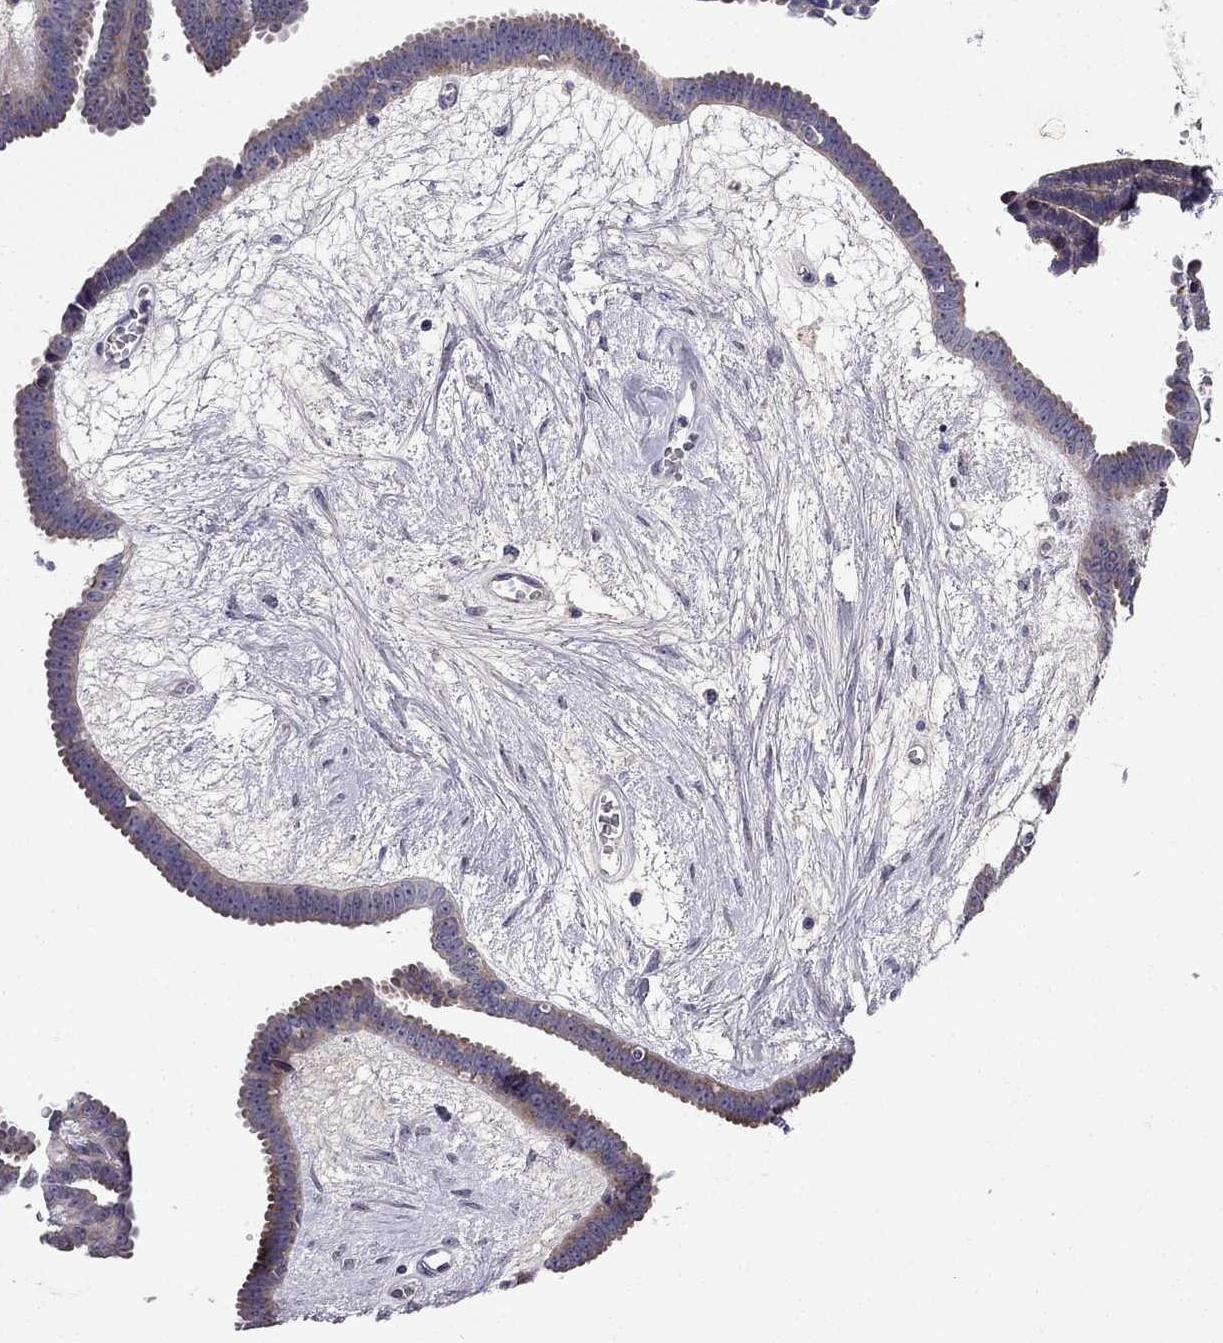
{"staining": {"intensity": "weak", "quantity": "25%-75%", "location": "cytoplasmic/membranous"}, "tissue": "ovarian cancer", "cell_type": "Tumor cells", "image_type": "cancer", "snomed": [{"axis": "morphology", "description": "Cystadenocarcinoma, serous, NOS"}, {"axis": "topography", "description": "Ovary"}], "caption": "This is an image of immunohistochemistry (IHC) staining of serous cystadenocarcinoma (ovarian), which shows weak staining in the cytoplasmic/membranous of tumor cells.", "gene": "PI16", "patient": {"sex": "female", "age": 71}}